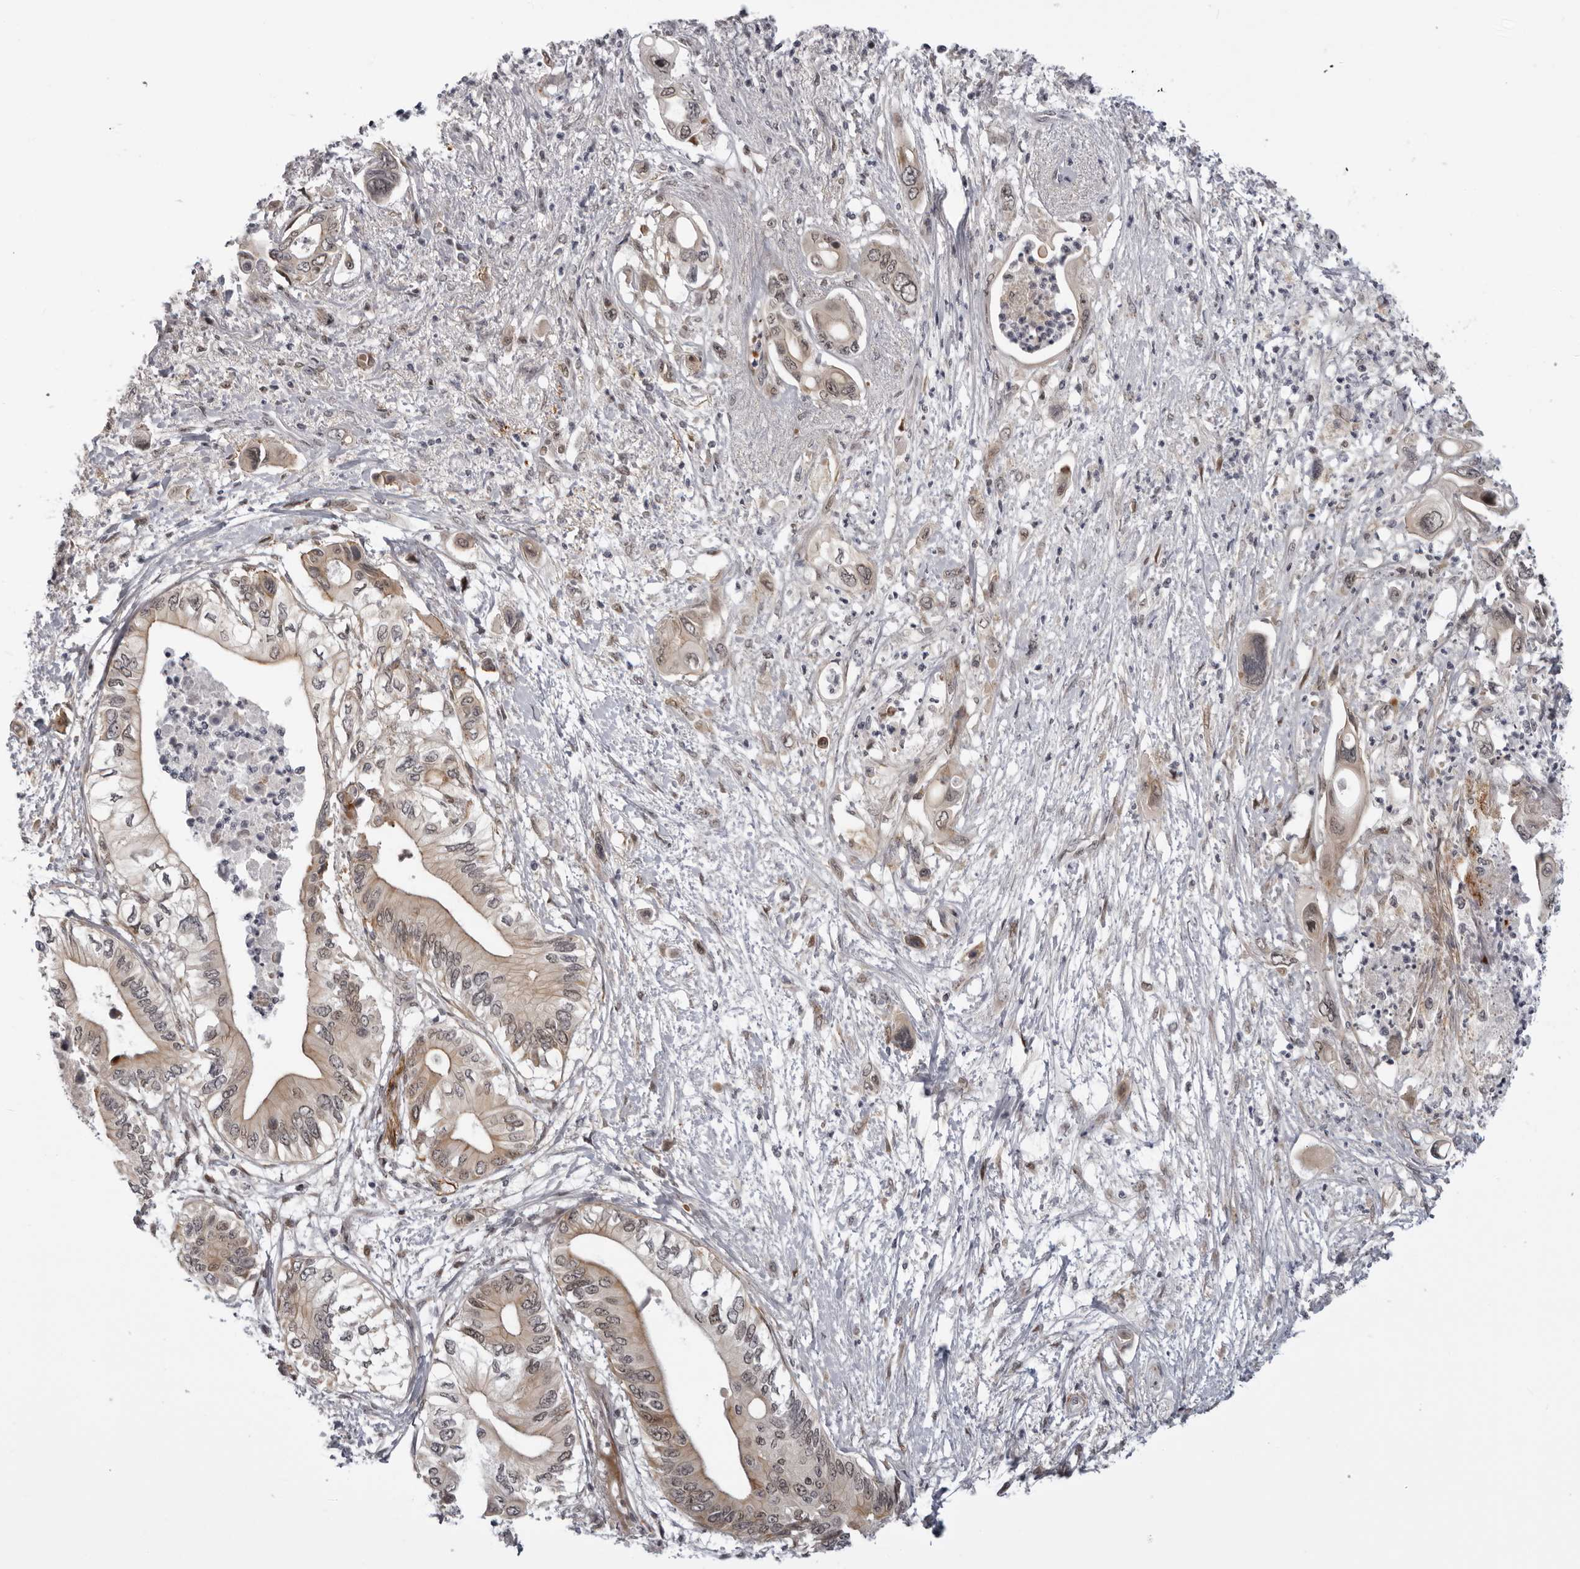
{"staining": {"intensity": "moderate", "quantity": ">75%", "location": "cytoplasmic/membranous,nuclear"}, "tissue": "pancreatic cancer", "cell_type": "Tumor cells", "image_type": "cancer", "snomed": [{"axis": "morphology", "description": "Adenocarcinoma, NOS"}, {"axis": "topography", "description": "Pancreas"}], "caption": "Adenocarcinoma (pancreatic) tissue exhibits moderate cytoplasmic/membranous and nuclear staining in approximately >75% of tumor cells", "gene": "ALPK2", "patient": {"sex": "male", "age": 66}}